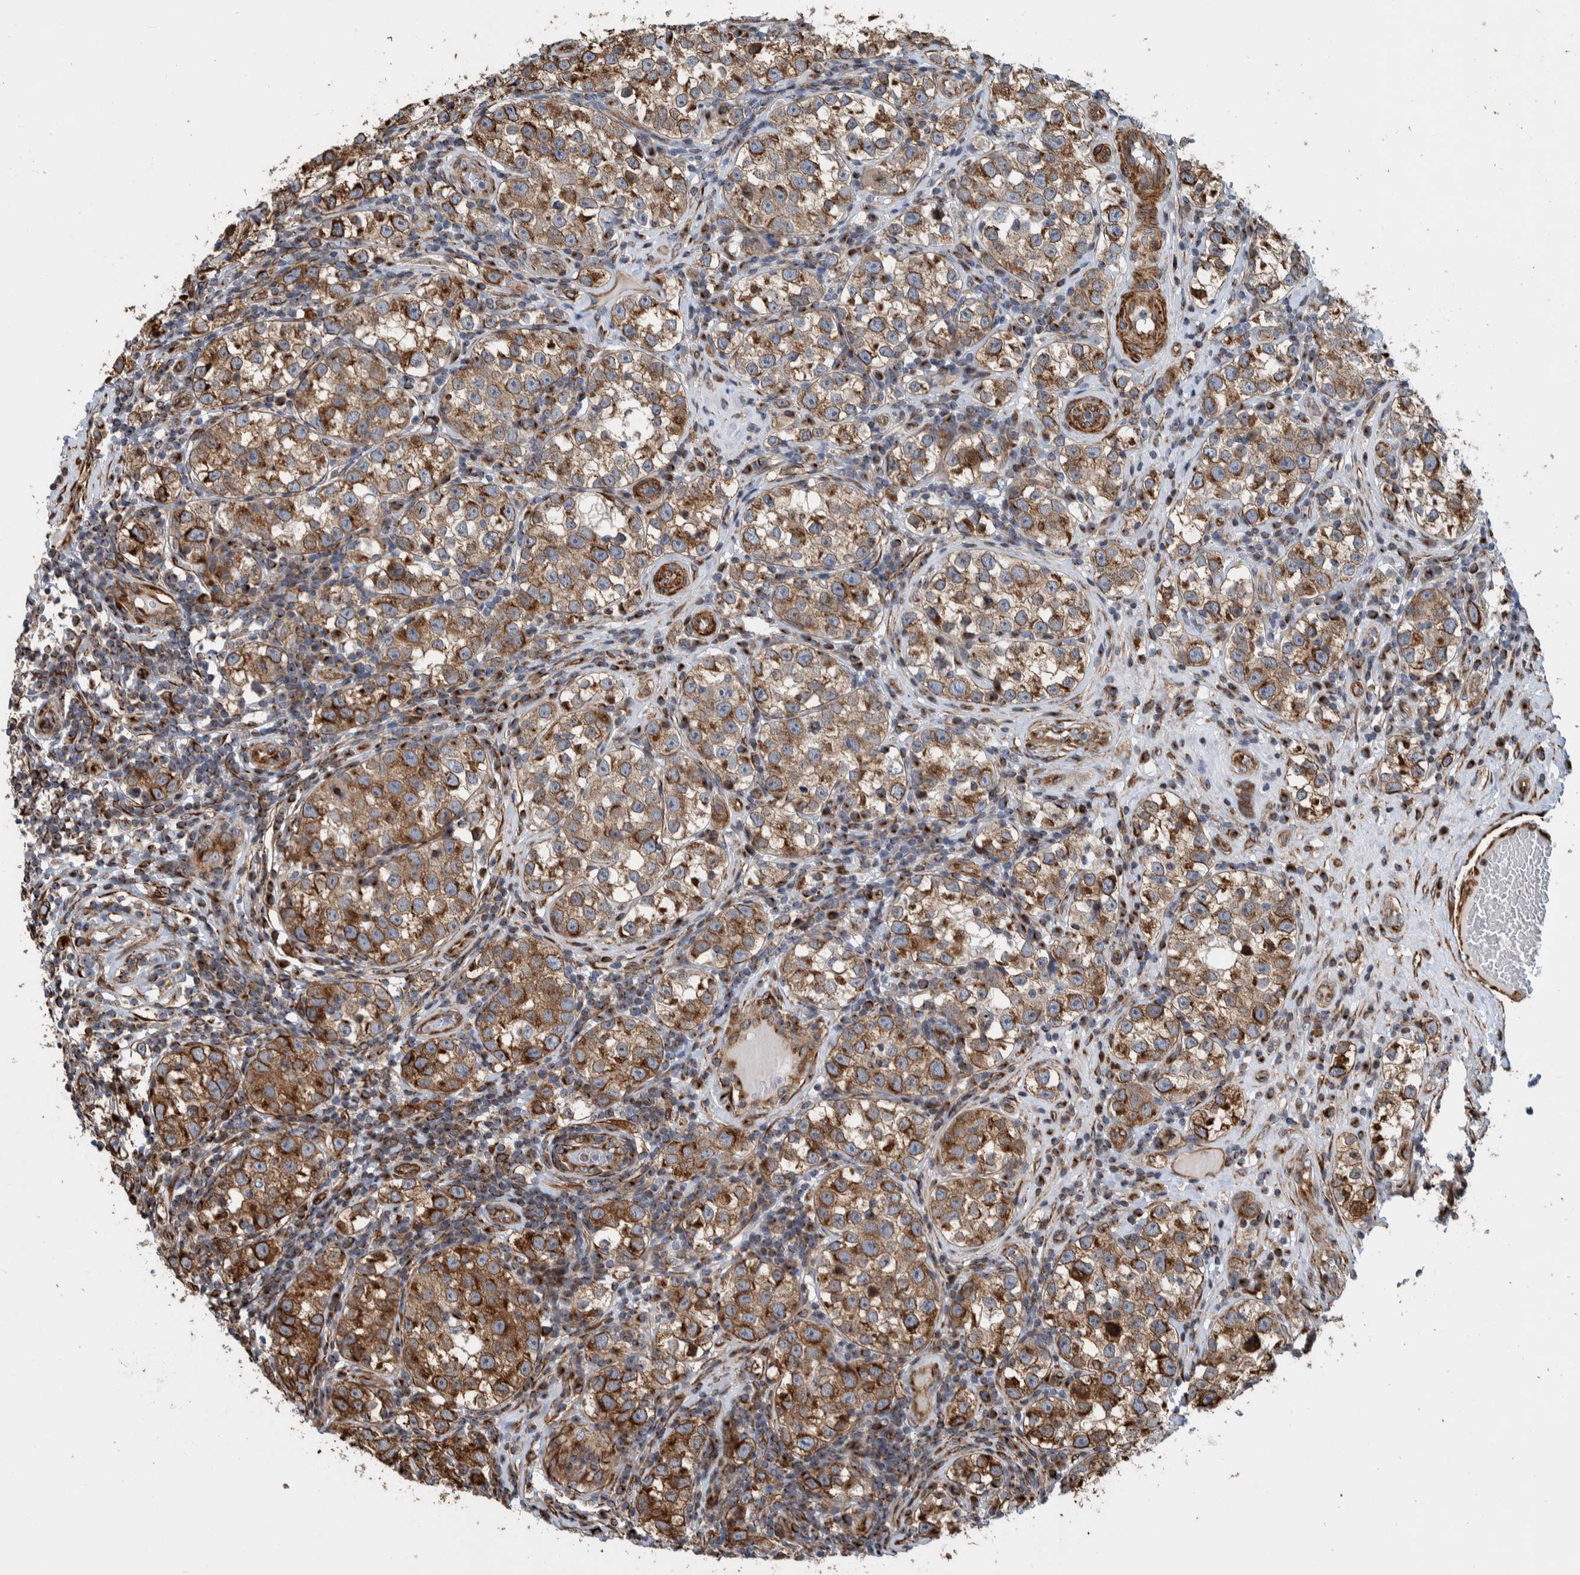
{"staining": {"intensity": "moderate", "quantity": ">75%", "location": "cytoplasmic/membranous"}, "tissue": "testis cancer", "cell_type": "Tumor cells", "image_type": "cancer", "snomed": [{"axis": "morphology", "description": "Normal tissue, NOS"}, {"axis": "morphology", "description": "Seminoma, NOS"}, {"axis": "topography", "description": "Testis"}], "caption": "Testis seminoma stained for a protein (brown) reveals moderate cytoplasmic/membranous positive expression in about >75% of tumor cells.", "gene": "CCDC57", "patient": {"sex": "male", "age": 43}}